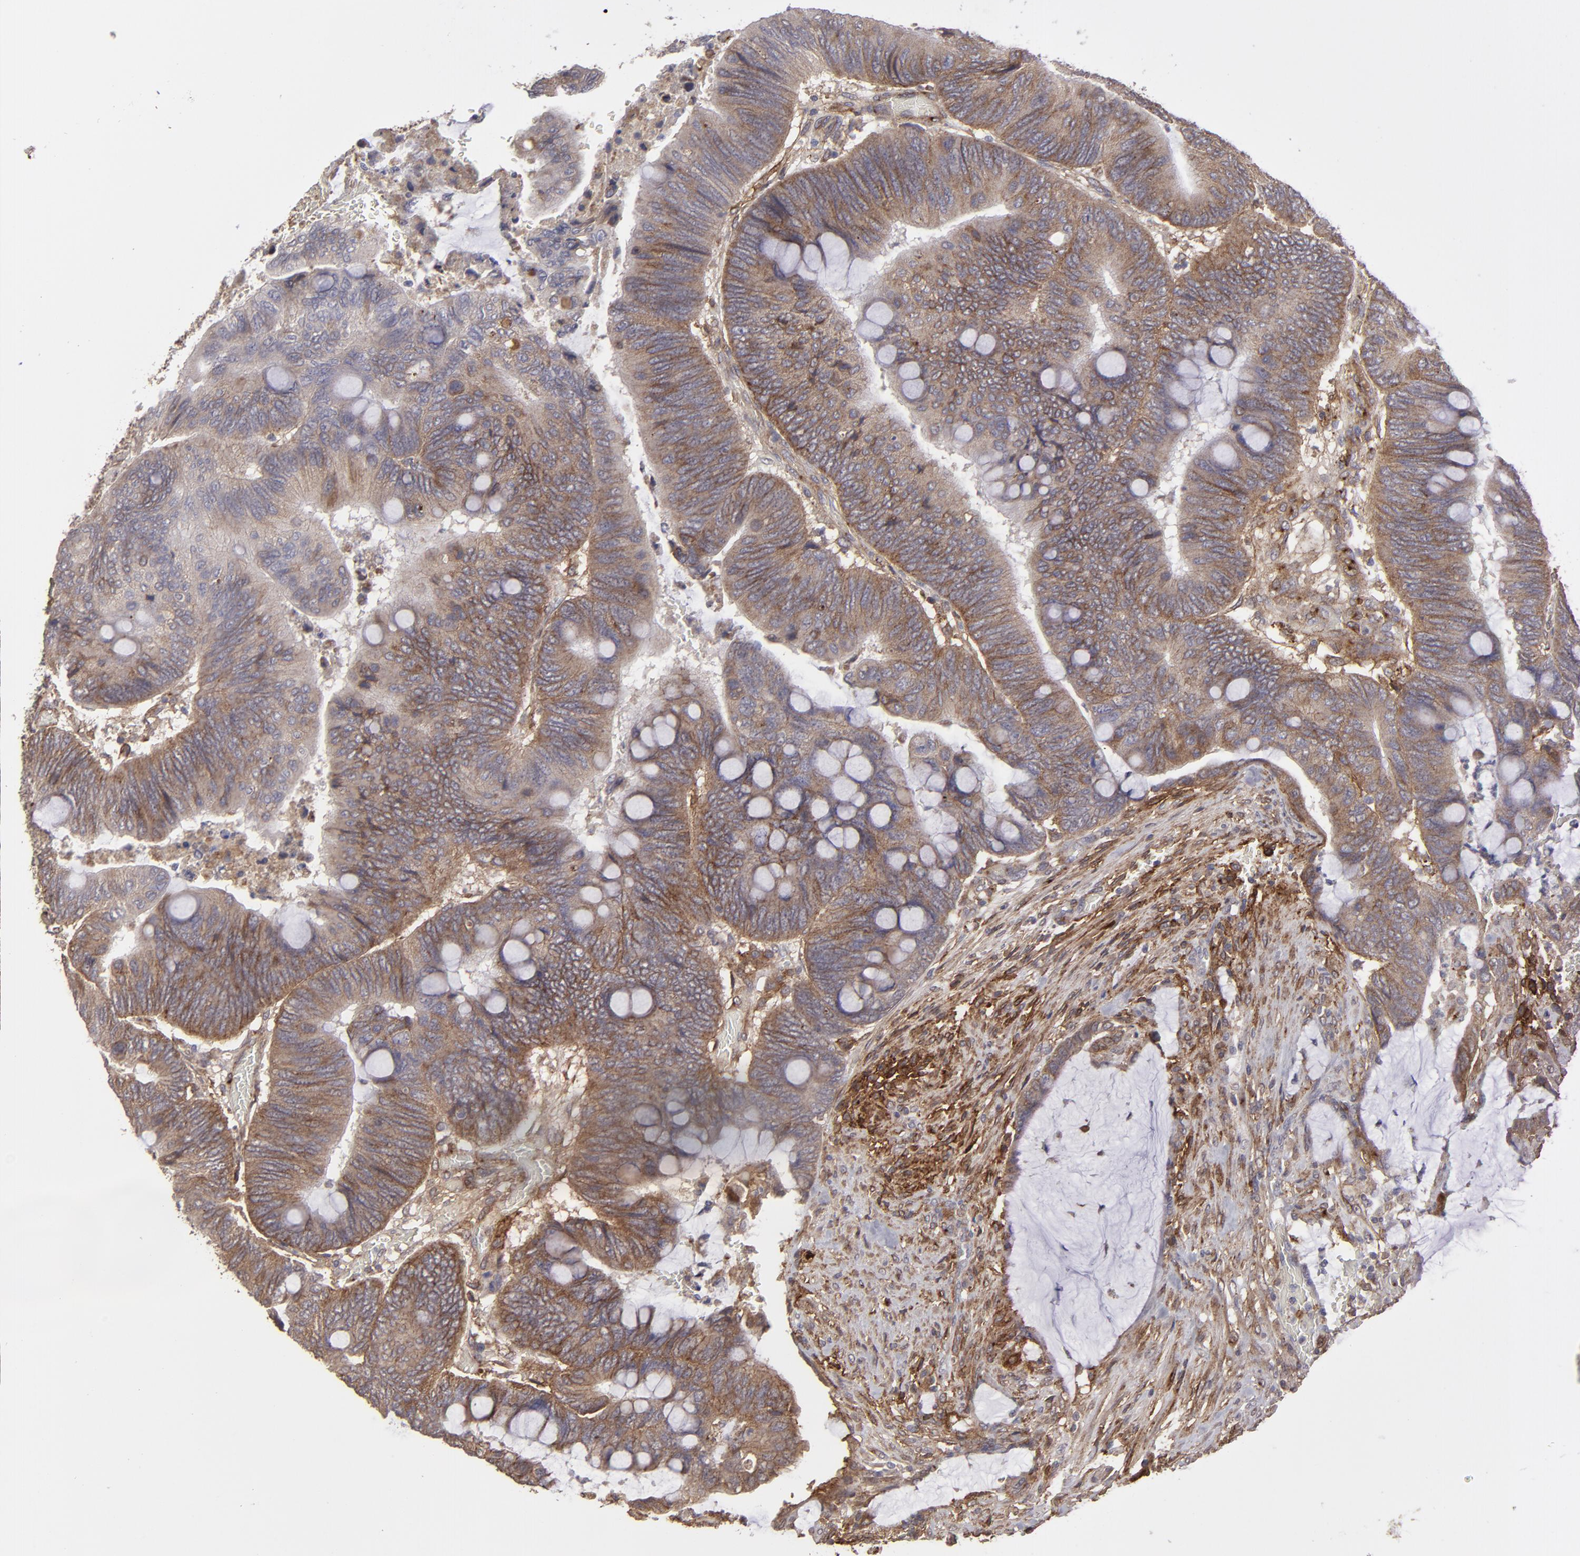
{"staining": {"intensity": "moderate", "quantity": ">75%", "location": "cytoplasmic/membranous"}, "tissue": "colorectal cancer", "cell_type": "Tumor cells", "image_type": "cancer", "snomed": [{"axis": "morphology", "description": "Normal tissue, NOS"}, {"axis": "morphology", "description": "Adenocarcinoma, NOS"}, {"axis": "topography", "description": "Rectum"}], "caption": "Tumor cells display moderate cytoplasmic/membranous expression in about >75% of cells in colorectal cancer (adenocarcinoma).", "gene": "ITGB5", "patient": {"sex": "male", "age": 92}}